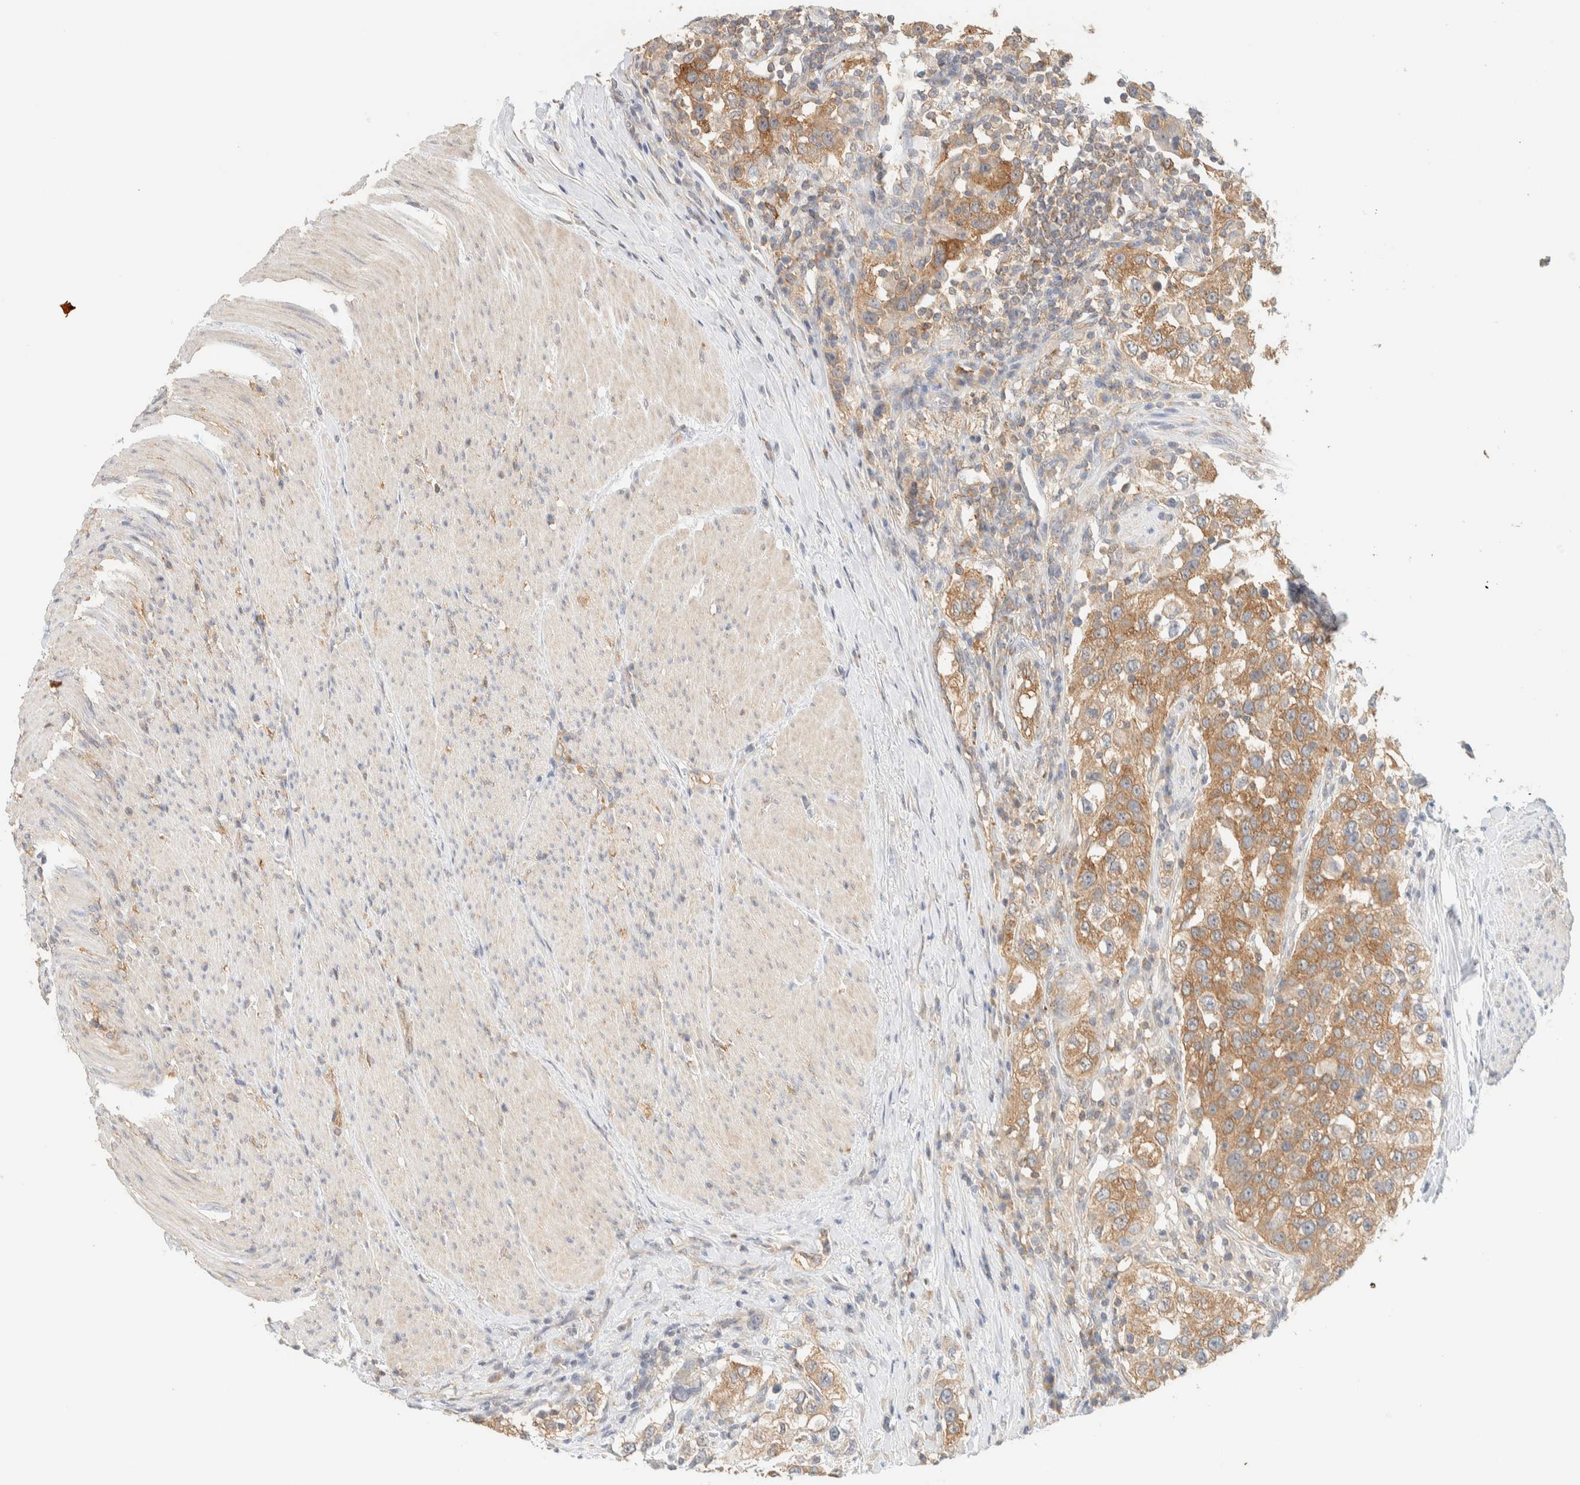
{"staining": {"intensity": "moderate", "quantity": ">75%", "location": "cytoplasmic/membranous"}, "tissue": "urothelial cancer", "cell_type": "Tumor cells", "image_type": "cancer", "snomed": [{"axis": "morphology", "description": "Urothelial carcinoma, High grade"}, {"axis": "topography", "description": "Urinary bladder"}], "caption": "A medium amount of moderate cytoplasmic/membranous staining is present in approximately >75% of tumor cells in urothelial cancer tissue. (Stains: DAB (3,3'-diaminobenzidine) in brown, nuclei in blue, Microscopy: brightfield microscopy at high magnification).", "gene": "TBC1D8B", "patient": {"sex": "female", "age": 80}}